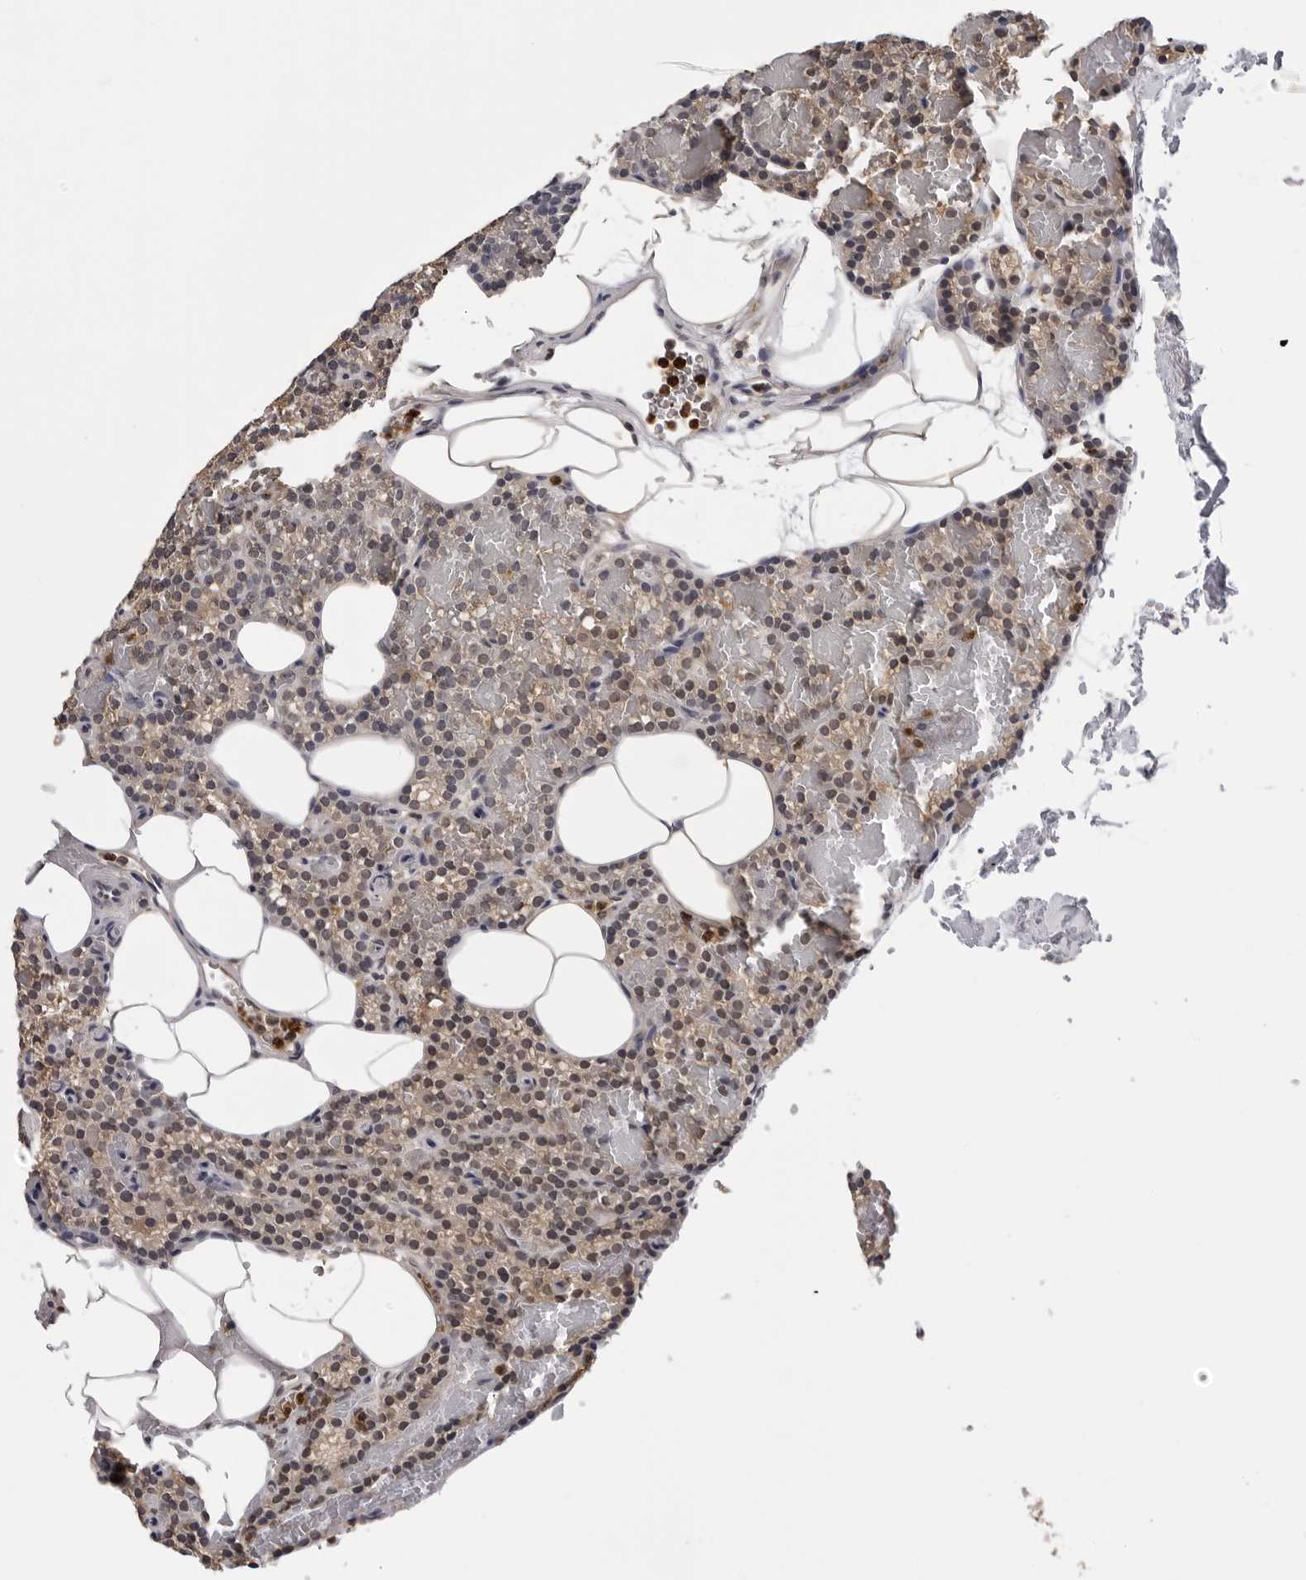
{"staining": {"intensity": "moderate", "quantity": "25%-75%", "location": "cytoplasmic/membranous"}, "tissue": "parathyroid gland", "cell_type": "Glandular cells", "image_type": "normal", "snomed": [{"axis": "morphology", "description": "Normal tissue, NOS"}, {"axis": "topography", "description": "Parathyroid gland"}], "caption": "IHC (DAB) staining of normal human parathyroid gland displays moderate cytoplasmic/membranous protein staining in approximately 25%-75% of glandular cells.", "gene": "TRMT13", "patient": {"sex": "male", "age": 58}}